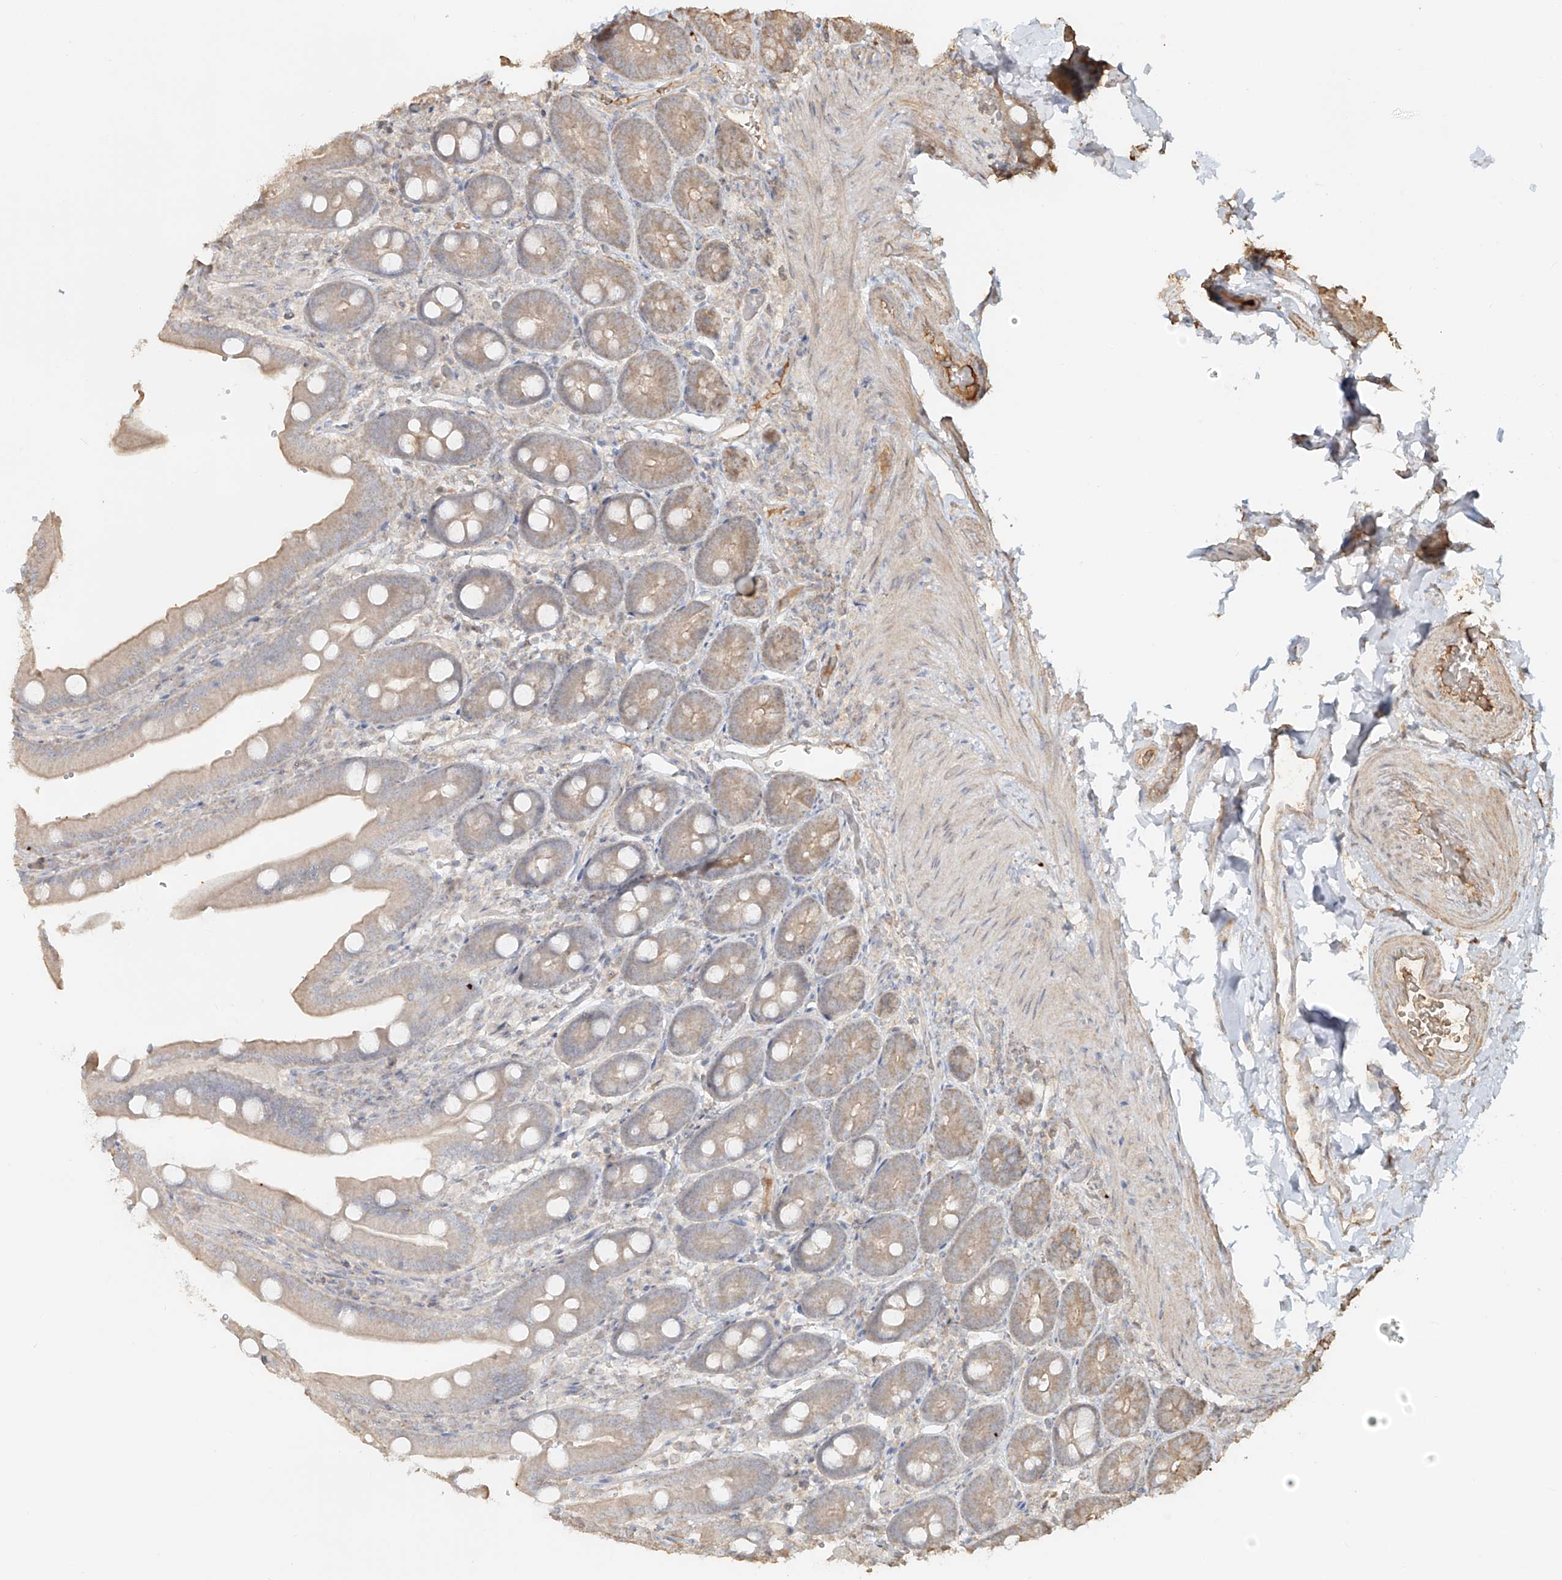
{"staining": {"intensity": "moderate", "quantity": "<25%", "location": "cytoplasmic/membranous"}, "tissue": "duodenum", "cell_type": "Glandular cells", "image_type": "normal", "snomed": [{"axis": "morphology", "description": "Normal tissue, NOS"}, {"axis": "topography", "description": "Duodenum"}], "caption": "A histopathology image of duodenum stained for a protein displays moderate cytoplasmic/membranous brown staining in glandular cells.", "gene": "NPHS1", "patient": {"sex": "female", "age": 62}}